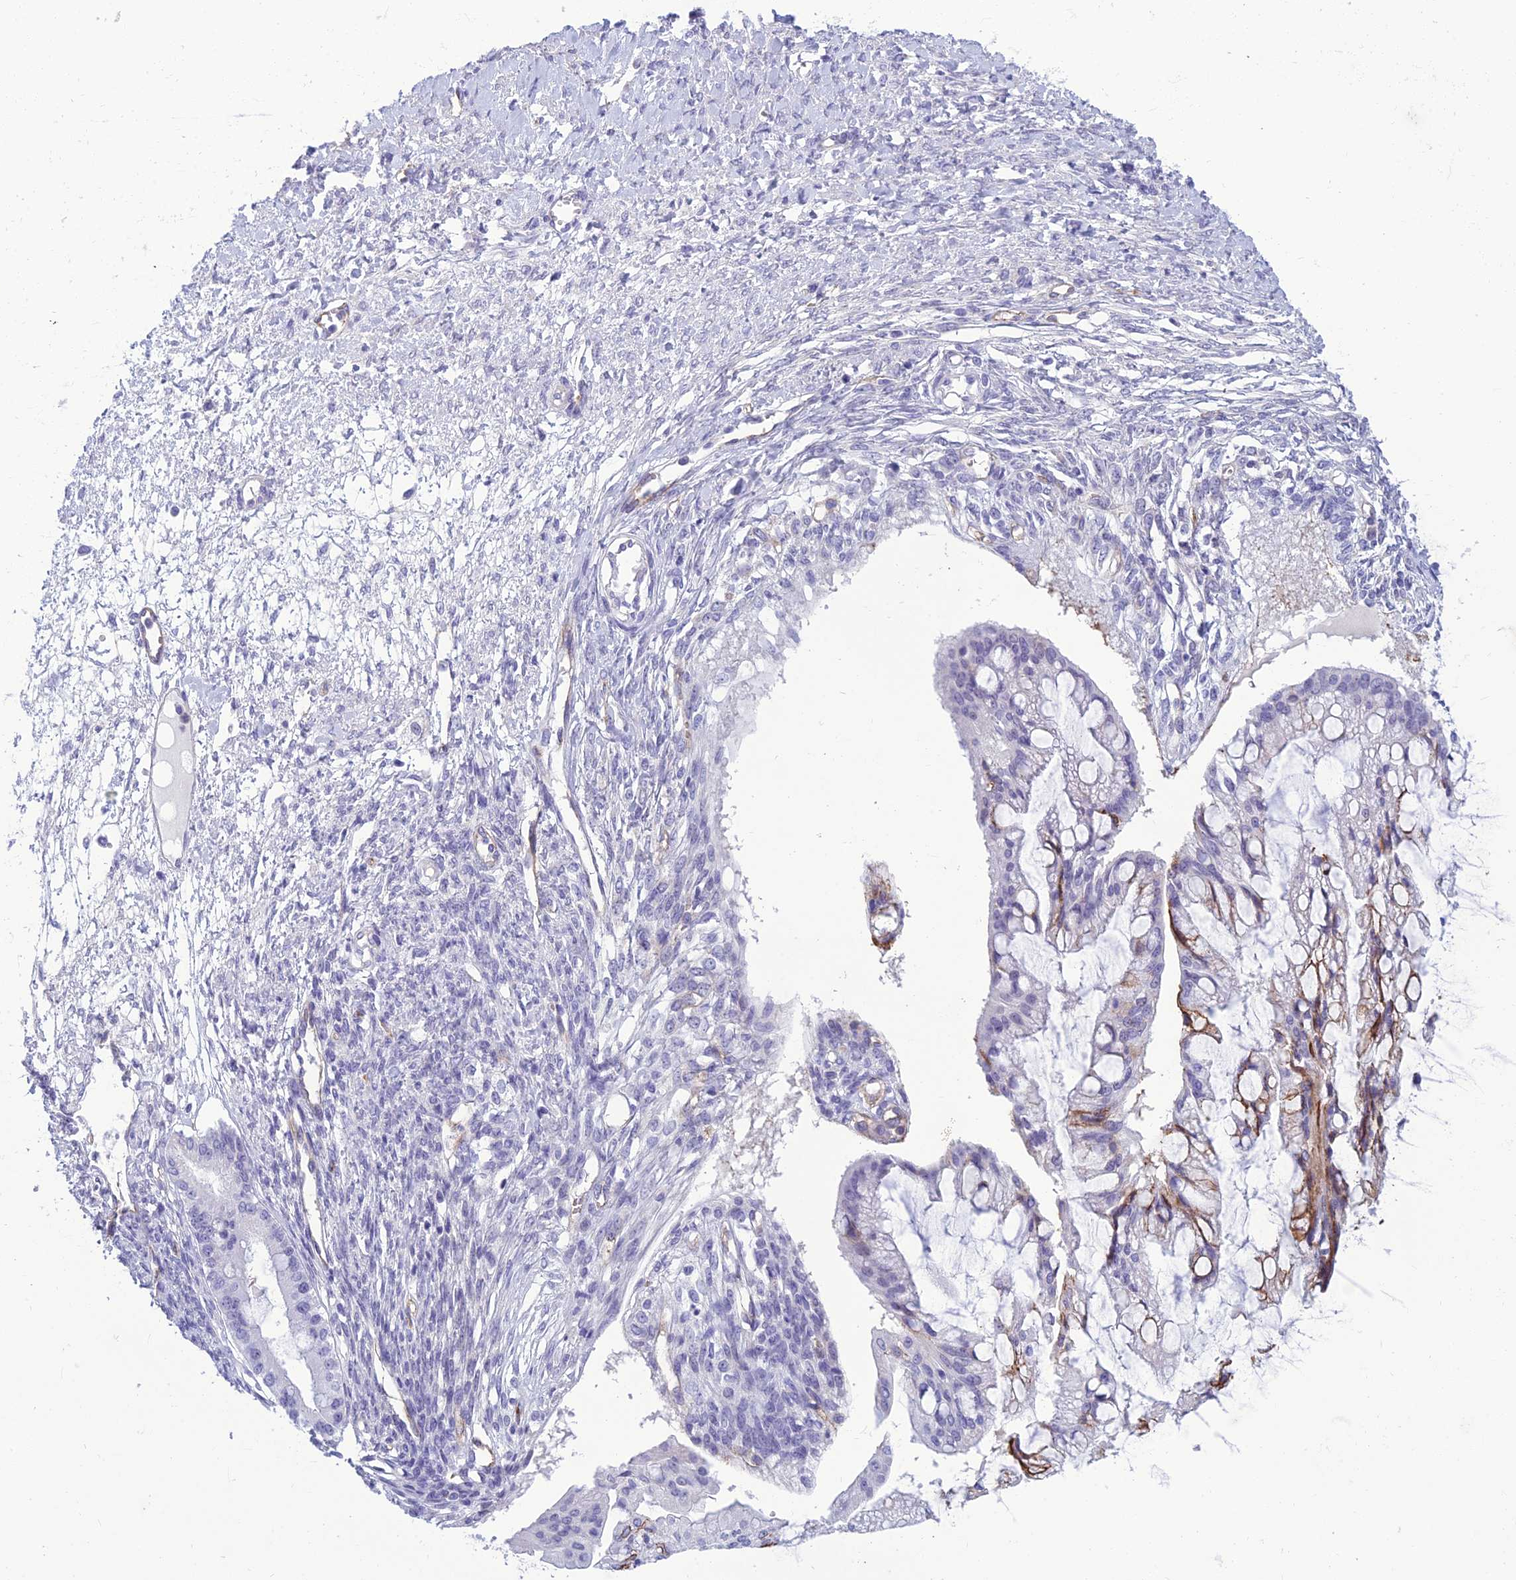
{"staining": {"intensity": "moderate", "quantity": "<25%", "location": "cytoplasmic/membranous"}, "tissue": "ovarian cancer", "cell_type": "Tumor cells", "image_type": "cancer", "snomed": [{"axis": "morphology", "description": "Cystadenocarcinoma, mucinous, NOS"}, {"axis": "topography", "description": "Ovary"}], "caption": "Immunohistochemistry (IHC) histopathology image of neoplastic tissue: human mucinous cystadenocarcinoma (ovarian) stained using IHC demonstrates low levels of moderate protein expression localized specifically in the cytoplasmic/membranous of tumor cells, appearing as a cytoplasmic/membranous brown color.", "gene": "BBS7", "patient": {"sex": "female", "age": 73}}